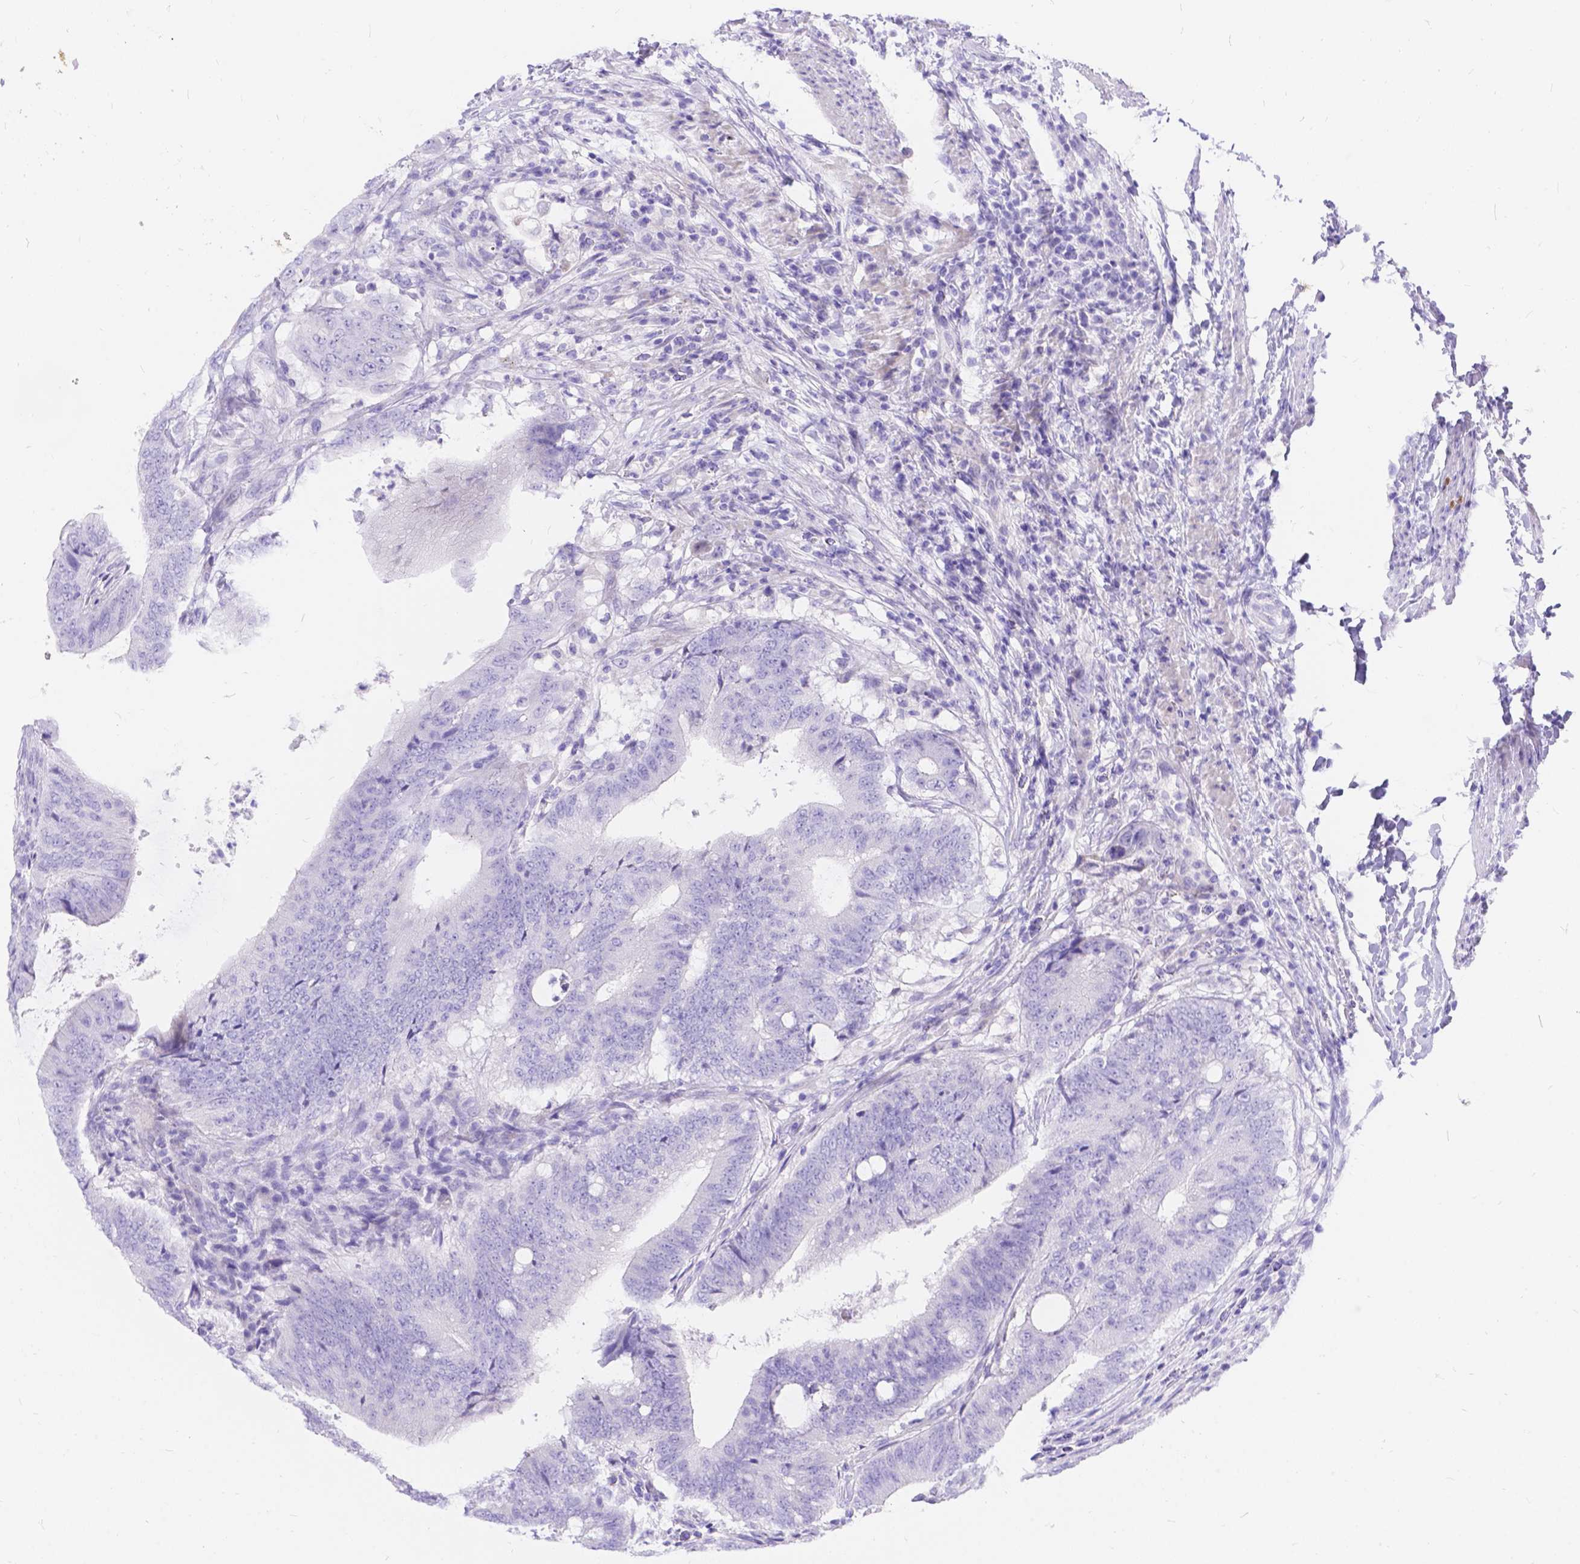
{"staining": {"intensity": "negative", "quantity": "none", "location": "none"}, "tissue": "colorectal cancer", "cell_type": "Tumor cells", "image_type": "cancer", "snomed": [{"axis": "morphology", "description": "Adenocarcinoma, NOS"}, {"axis": "topography", "description": "Colon"}], "caption": "Immunohistochemistry (IHC) histopathology image of colorectal adenocarcinoma stained for a protein (brown), which shows no positivity in tumor cells. (Immunohistochemistry (IHC), brightfield microscopy, high magnification).", "gene": "KLHL10", "patient": {"sex": "female", "age": 43}}